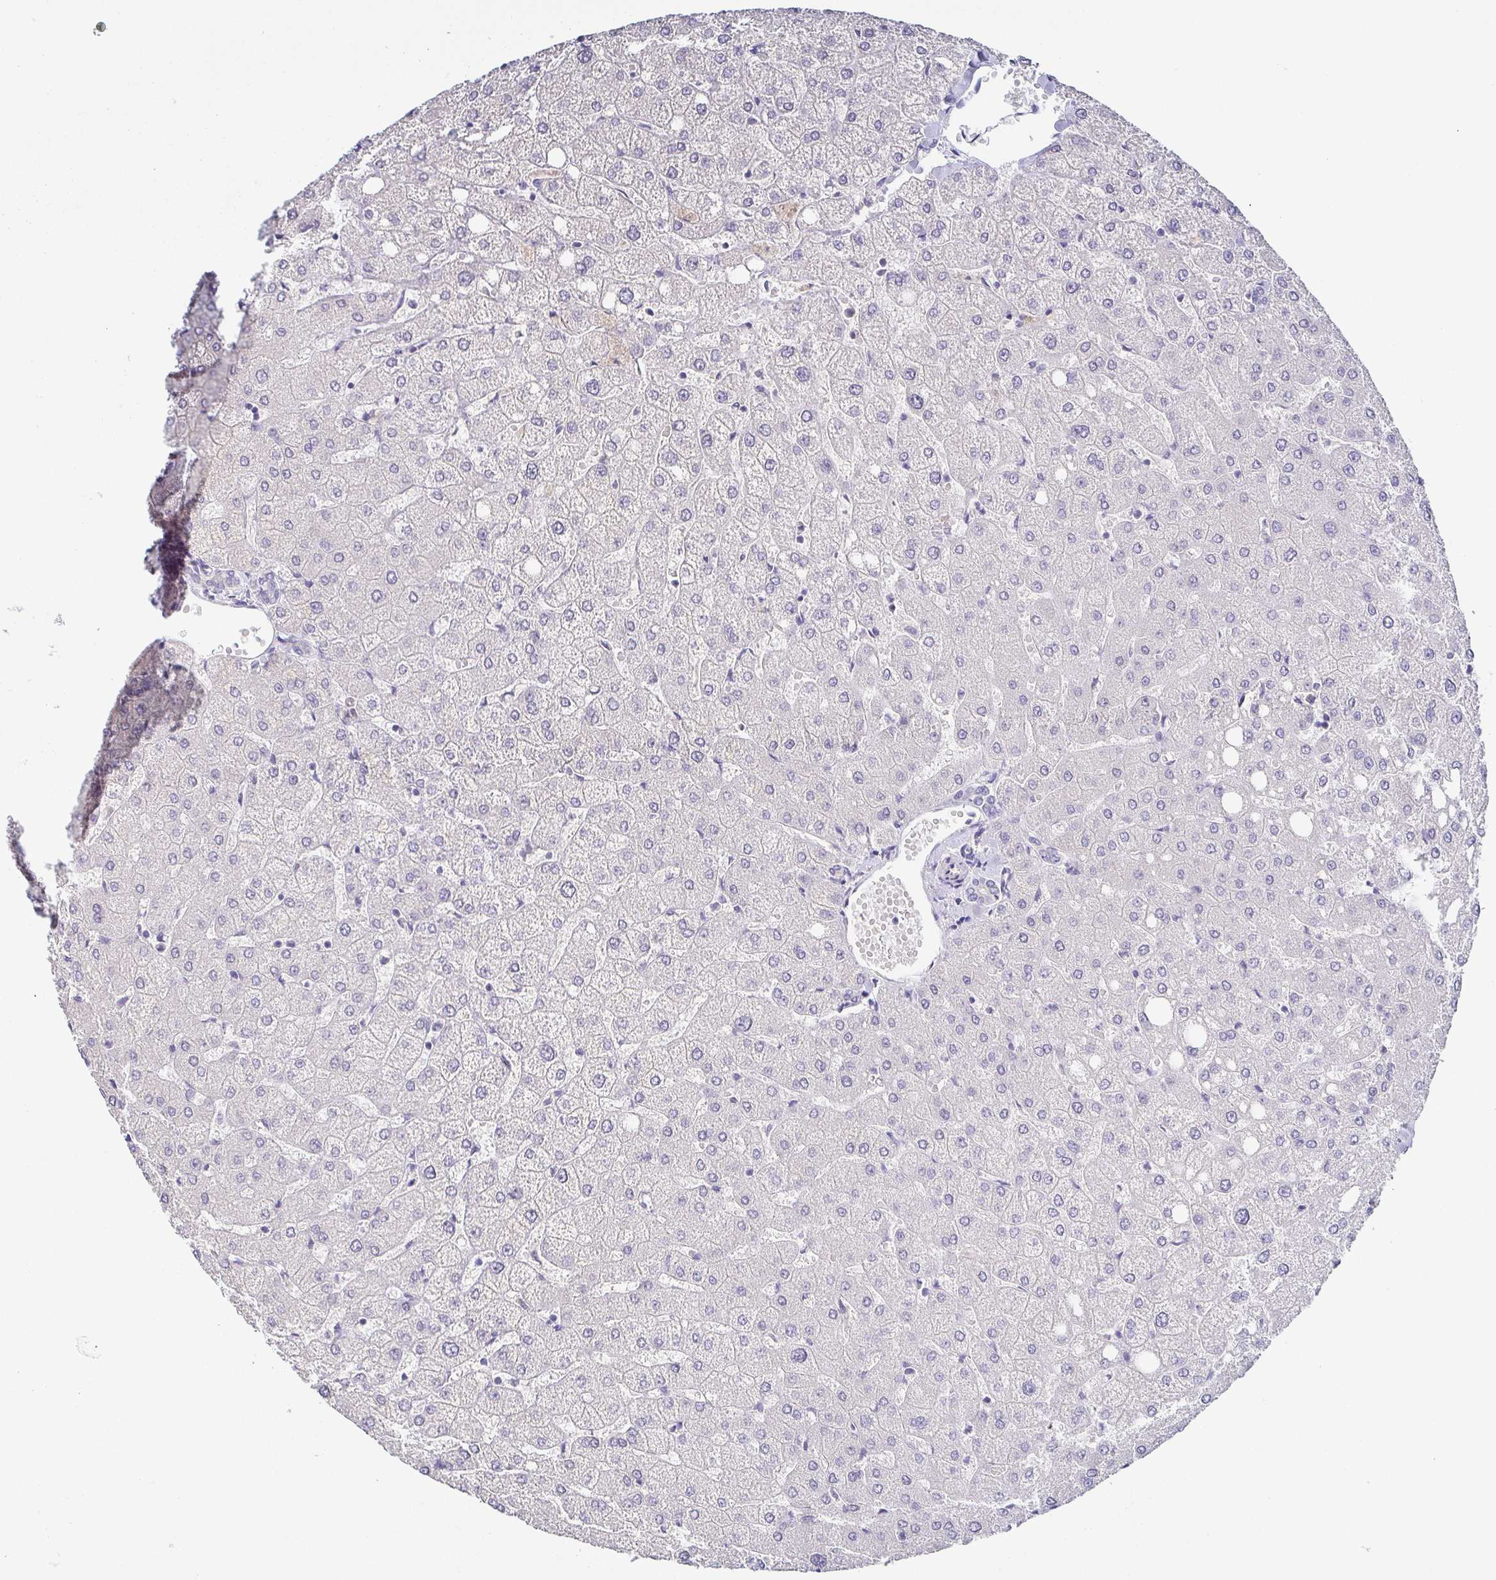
{"staining": {"intensity": "negative", "quantity": "none", "location": "none"}, "tissue": "liver", "cell_type": "Cholangiocytes", "image_type": "normal", "snomed": [{"axis": "morphology", "description": "Normal tissue, NOS"}, {"axis": "topography", "description": "Liver"}], "caption": "This is a micrograph of immunohistochemistry (IHC) staining of unremarkable liver, which shows no expression in cholangiocytes.", "gene": "RNASE7", "patient": {"sex": "female", "age": 54}}